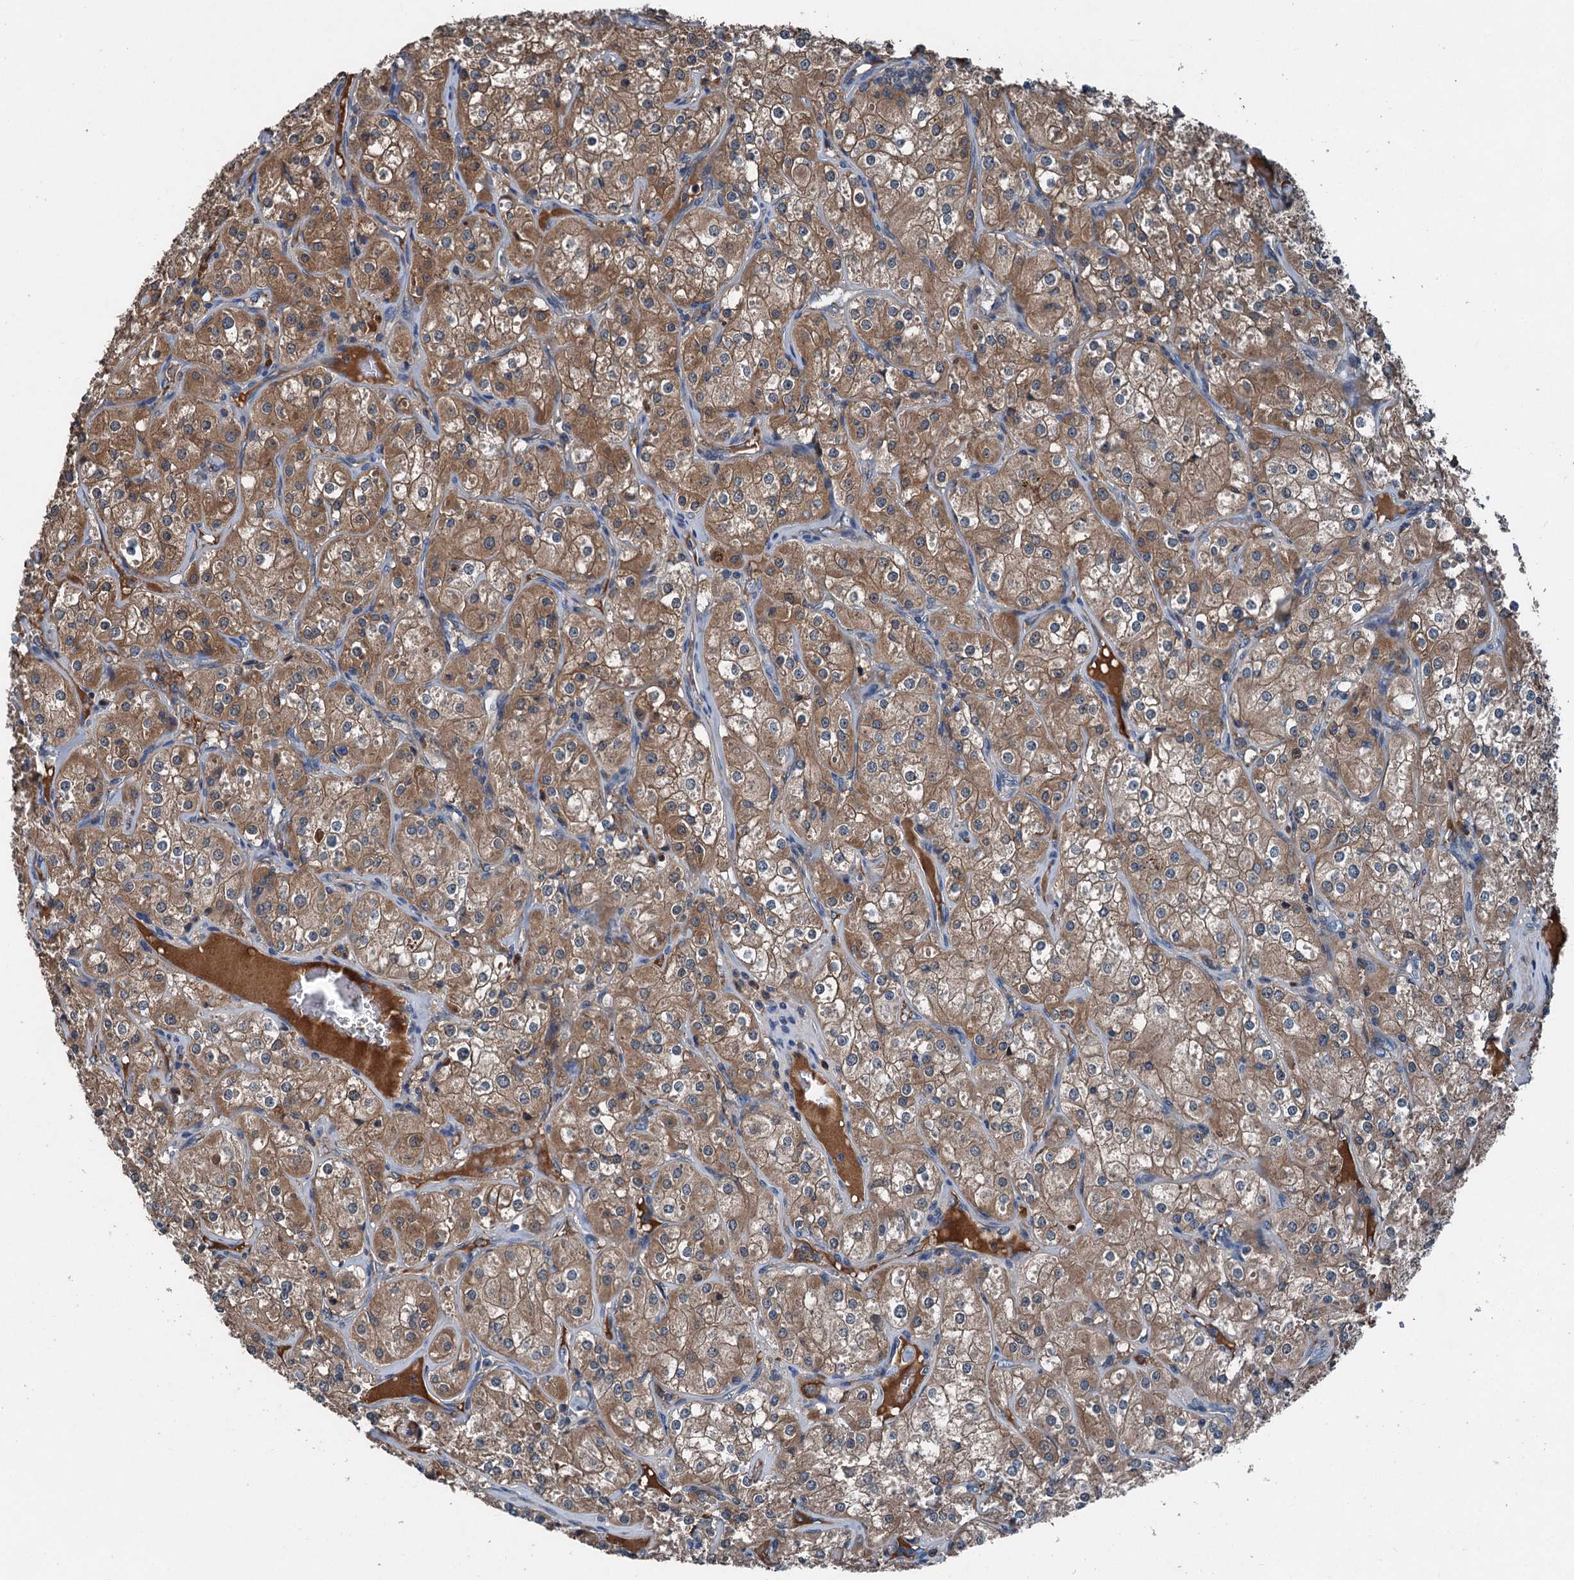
{"staining": {"intensity": "moderate", "quantity": ">75%", "location": "cytoplasmic/membranous"}, "tissue": "renal cancer", "cell_type": "Tumor cells", "image_type": "cancer", "snomed": [{"axis": "morphology", "description": "Adenocarcinoma, NOS"}, {"axis": "topography", "description": "Kidney"}], "caption": "Immunohistochemical staining of renal cancer (adenocarcinoma) displays medium levels of moderate cytoplasmic/membranous protein expression in approximately >75% of tumor cells.", "gene": "PDSS1", "patient": {"sex": "male", "age": 77}}